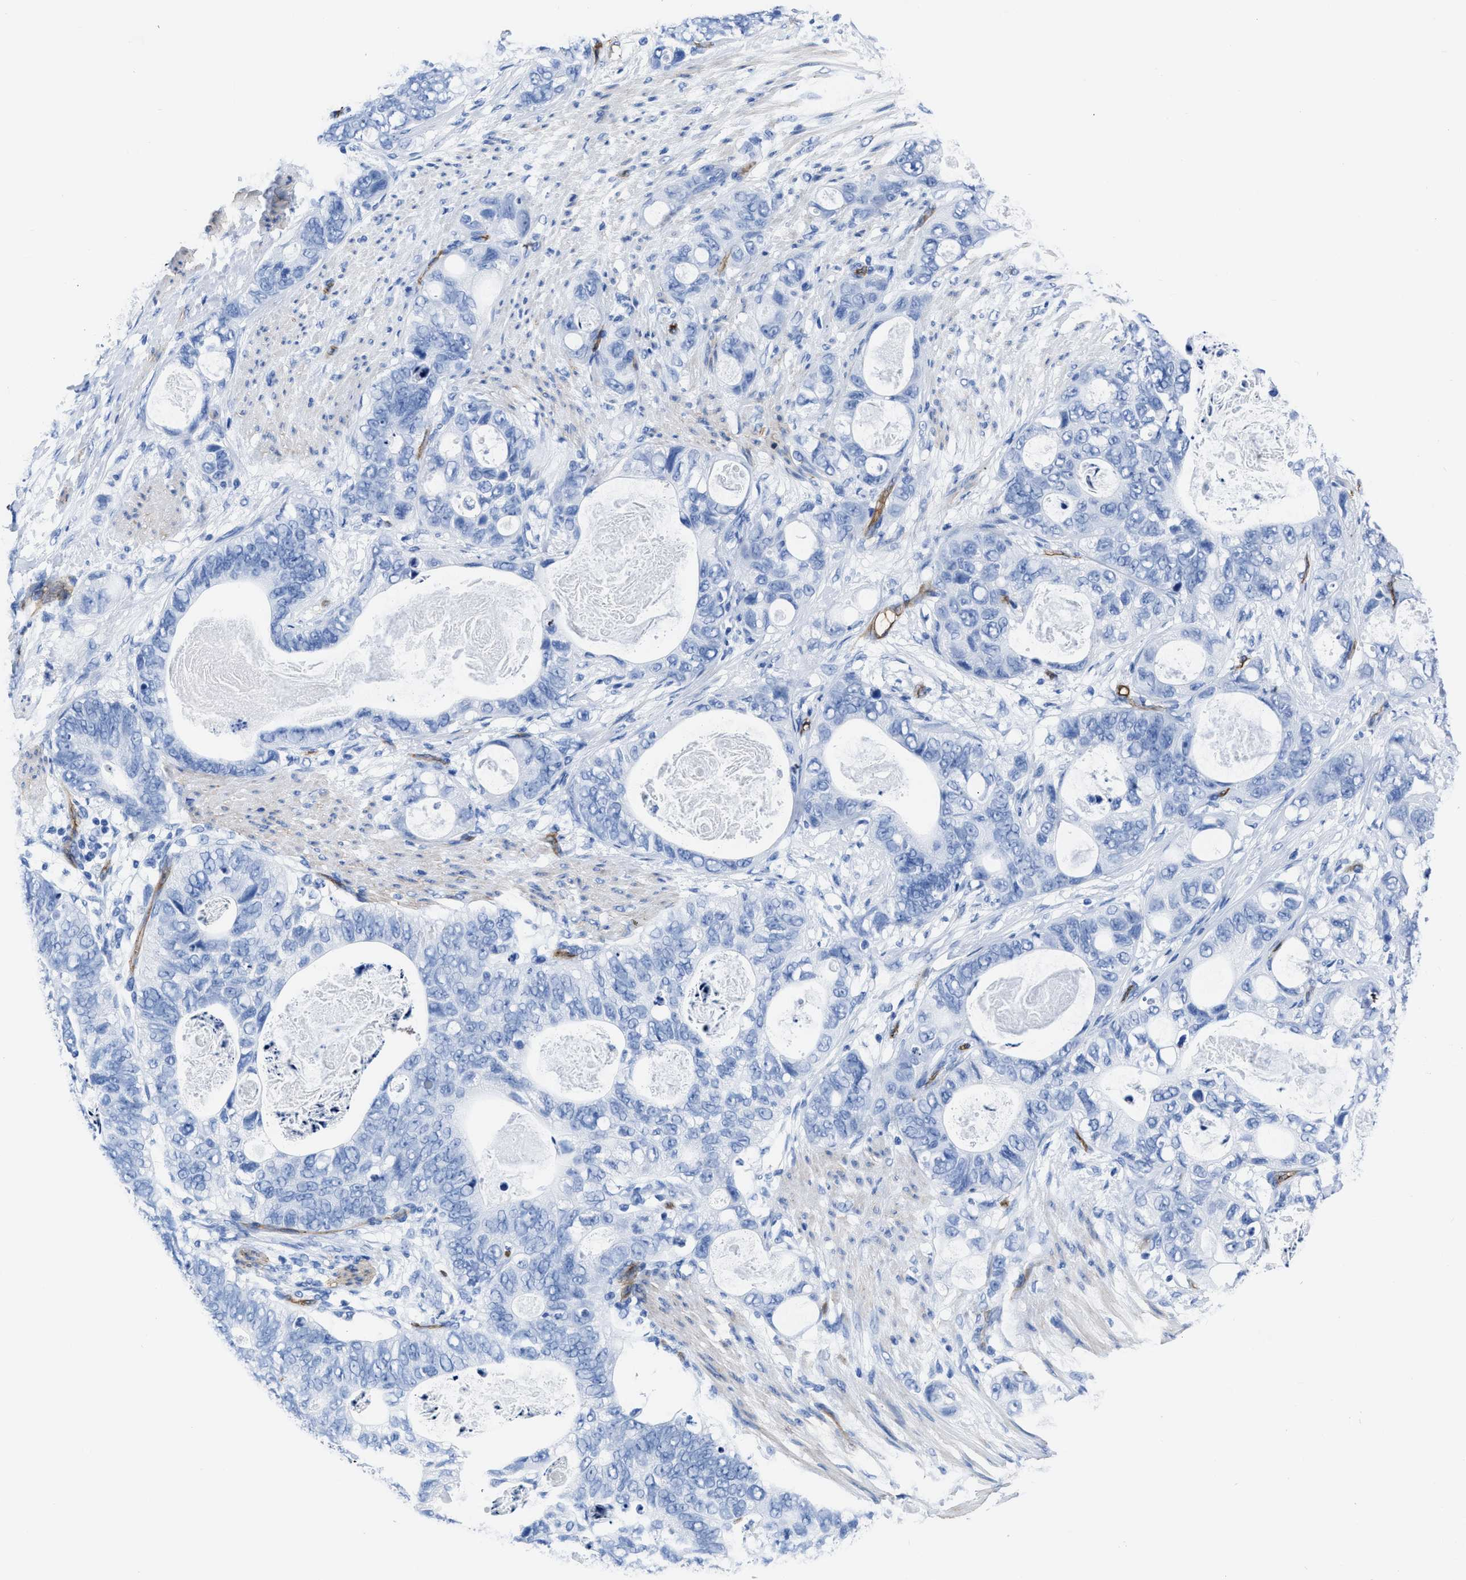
{"staining": {"intensity": "negative", "quantity": "none", "location": "none"}, "tissue": "stomach cancer", "cell_type": "Tumor cells", "image_type": "cancer", "snomed": [{"axis": "morphology", "description": "Normal tissue, NOS"}, {"axis": "morphology", "description": "Adenocarcinoma, NOS"}, {"axis": "topography", "description": "Stomach"}], "caption": "Micrograph shows no protein staining in tumor cells of adenocarcinoma (stomach) tissue.", "gene": "AQP1", "patient": {"sex": "female", "age": 89}}